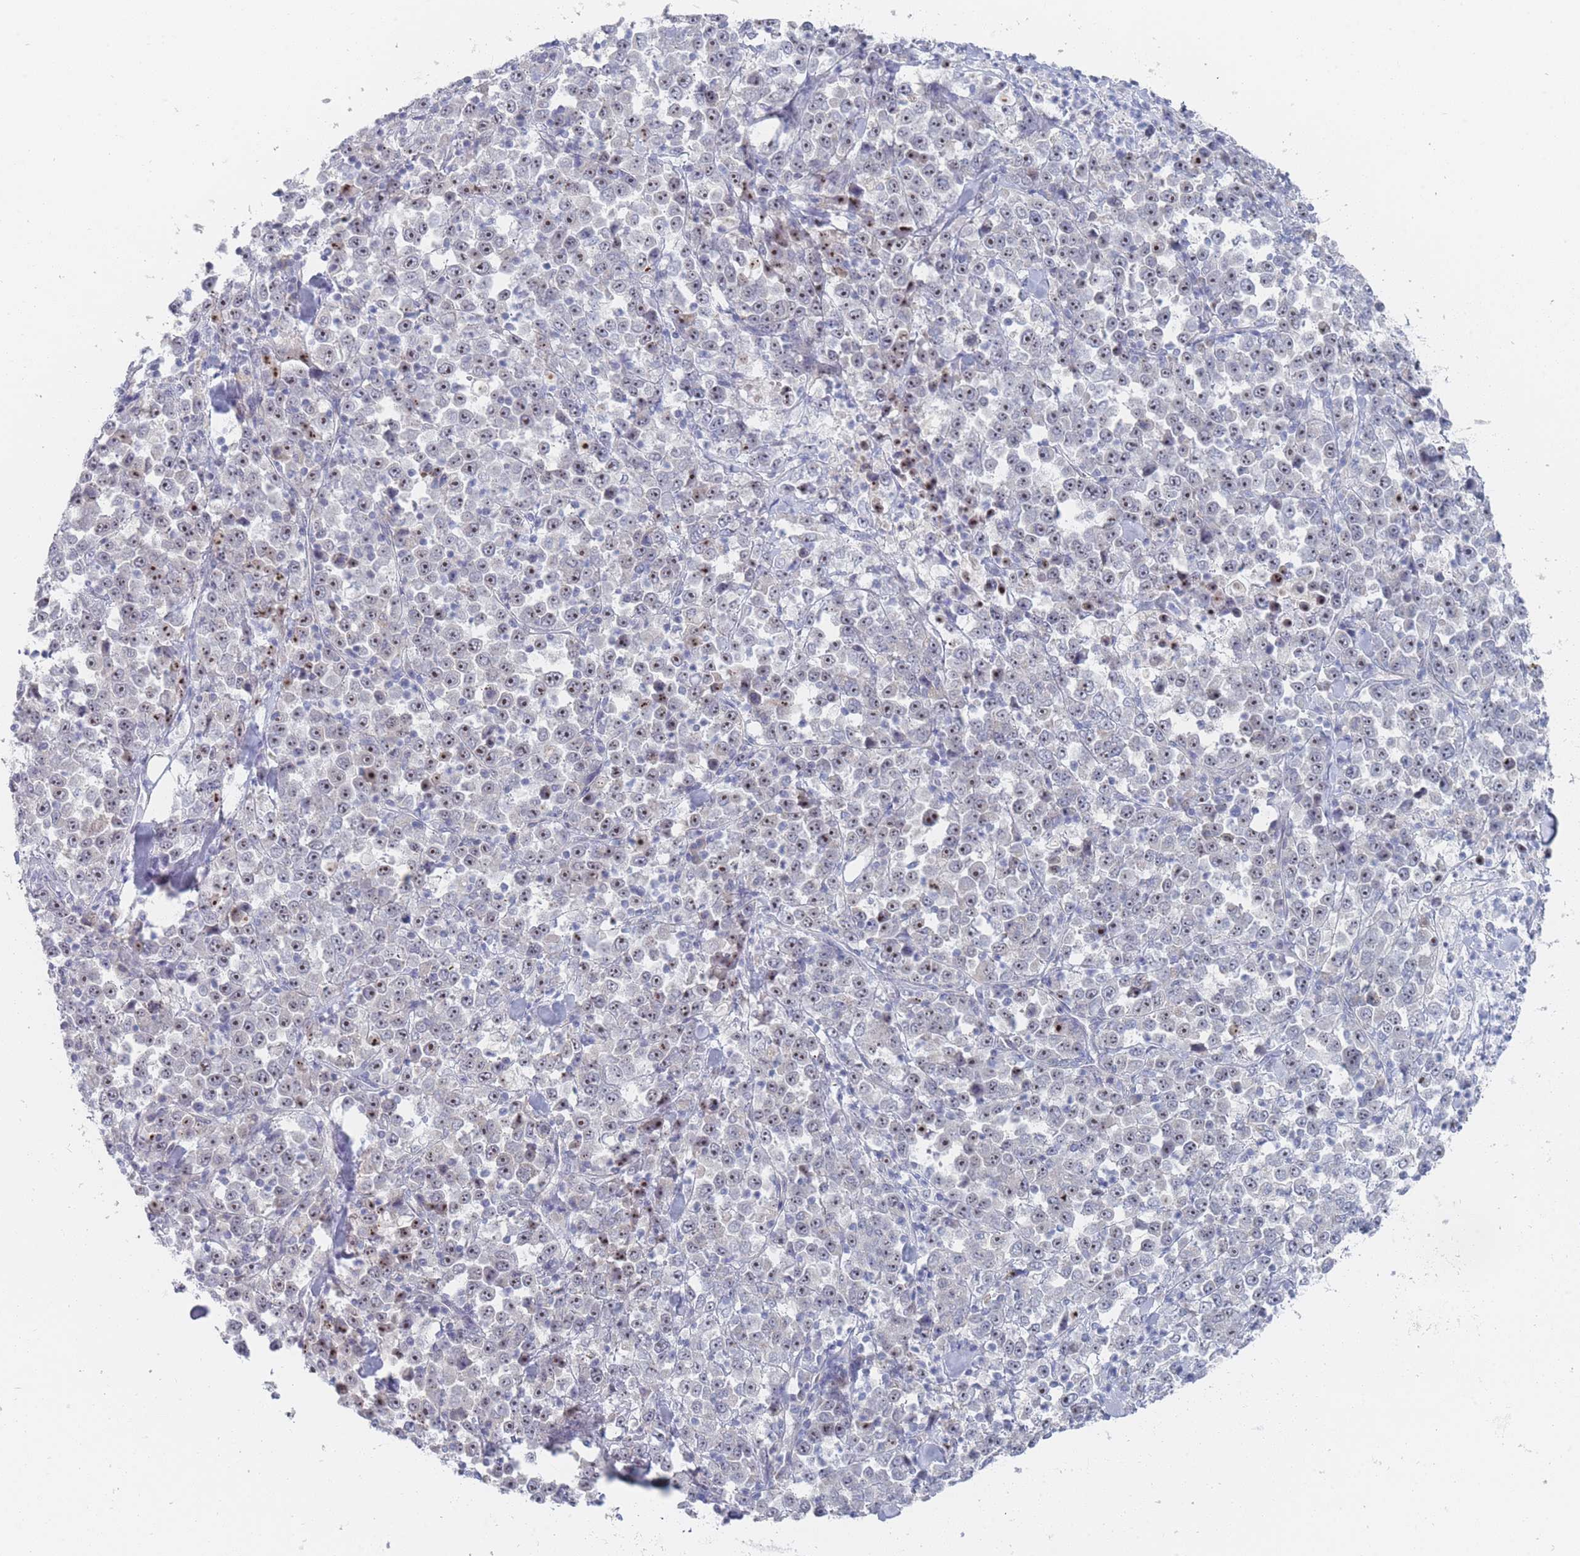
{"staining": {"intensity": "moderate", "quantity": "25%-75%", "location": "nuclear"}, "tissue": "stomach cancer", "cell_type": "Tumor cells", "image_type": "cancer", "snomed": [{"axis": "morphology", "description": "Normal tissue, NOS"}, {"axis": "morphology", "description": "Adenocarcinoma, NOS"}, {"axis": "topography", "description": "Stomach, upper"}, {"axis": "topography", "description": "Stomach"}], "caption": "DAB immunohistochemical staining of stomach cancer reveals moderate nuclear protein staining in about 25%-75% of tumor cells.", "gene": "RNF8", "patient": {"sex": "male", "age": 59}}